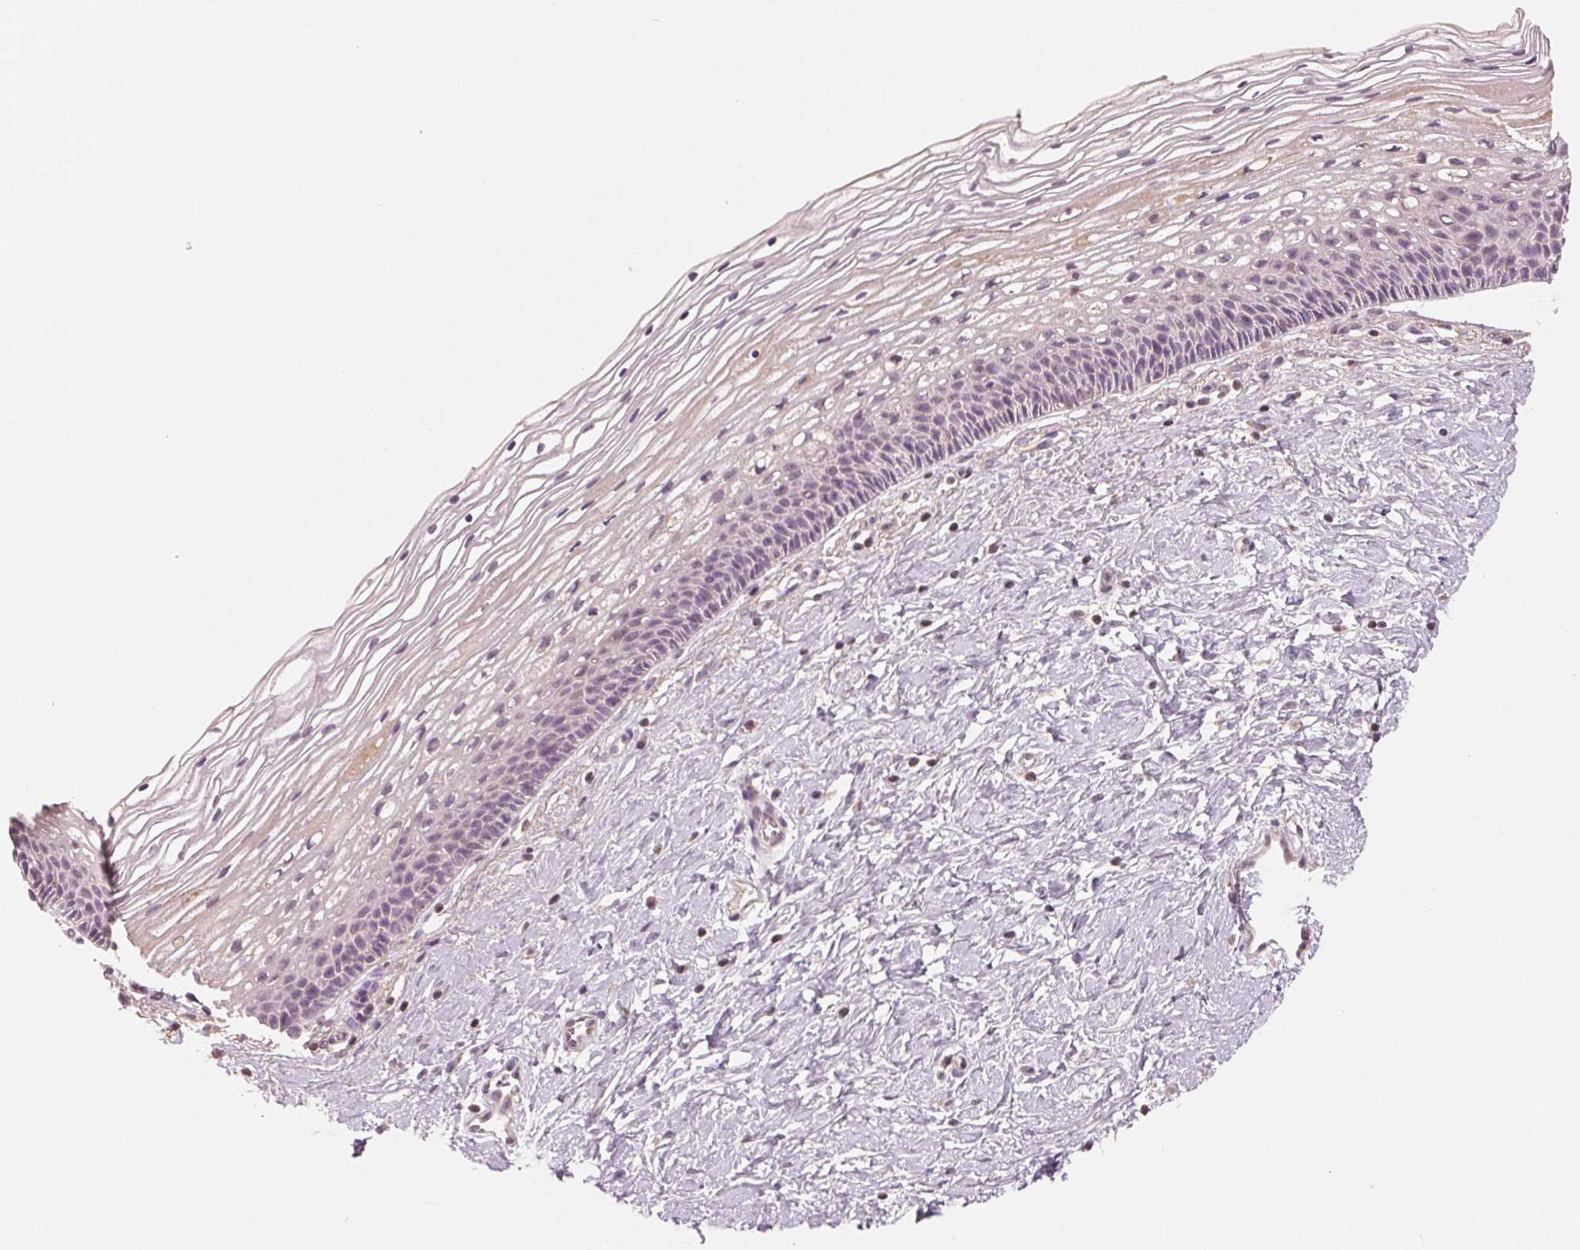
{"staining": {"intensity": "negative", "quantity": "none", "location": "none"}, "tissue": "cervix", "cell_type": "Glandular cells", "image_type": "normal", "snomed": [{"axis": "morphology", "description": "Normal tissue, NOS"}, {"axis": "topography", "description": "Cervix"}], "caption": "Immunohistochemistry photomicrograph of unremarkable cervix: human cervix stained with DAB displays no significant protein positivity in glandular cells.", "gene": "AQP8", "patient": {"sex": "female", "age": 34}}